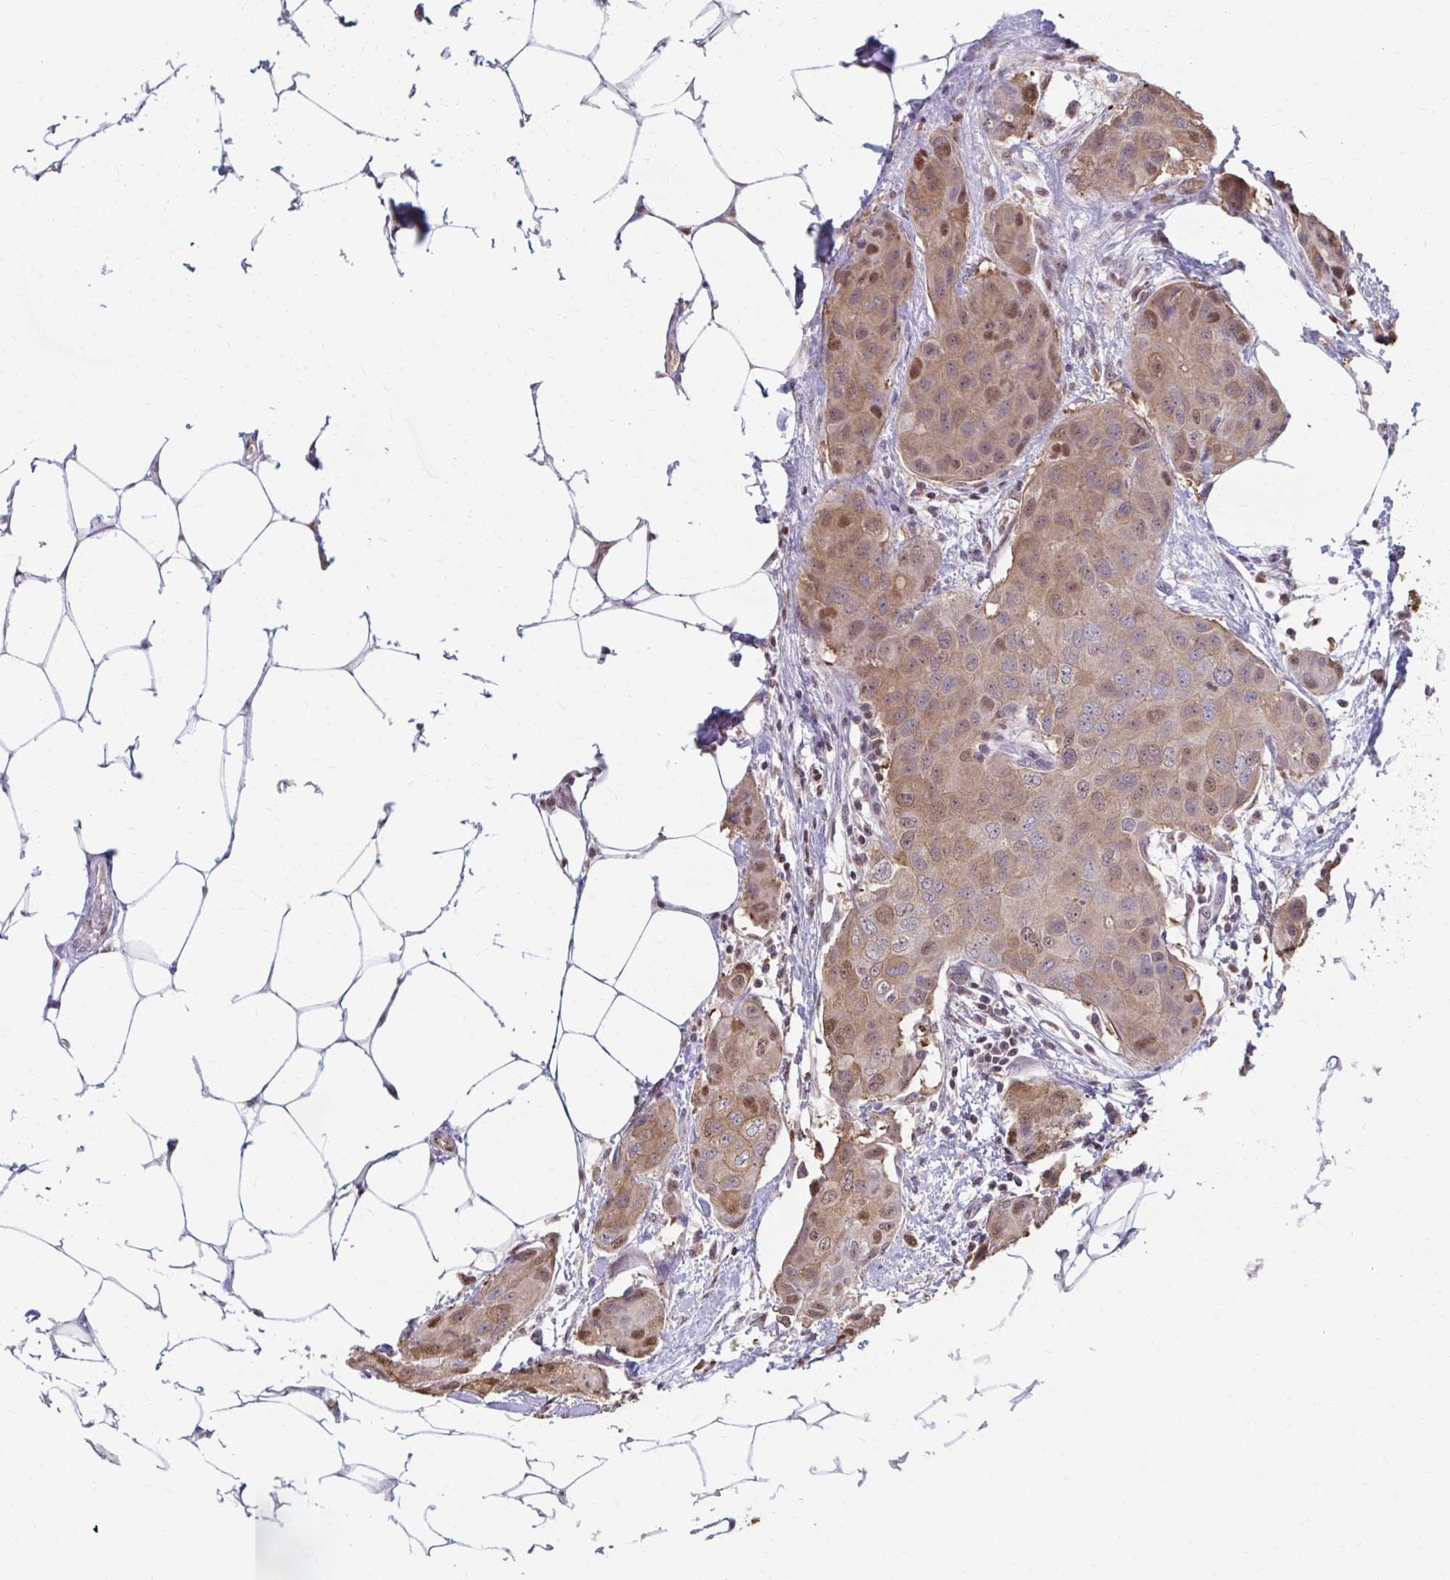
{"staining": {"intensity": "moderate", "quantity": ">75%", "location": "cytoplasmic/membranous,nuclear"}, "tissue": "breast cancer", "cell_type": "Tumor cells", "image_type": "cancer", "snomed": [{"axis": "morphology", "description": "Duct carcinoma"}, {"axis": "topography", "description": "Breast"}, {"axis": "topography", "description": "Lymph node"}], "caption": "Tumor cells exhibit moderate cytoplasmic/membranous and nuclear staining in approximately >75% of cells in breast cancer (intraductal carcinoma). The staining is performed using DAB brown chromogen to label protein expression. The nuclei are counter-stained blue using hematoxylin.", "gene": "ING4", "patient": {"sex": "female", "age": 80}}